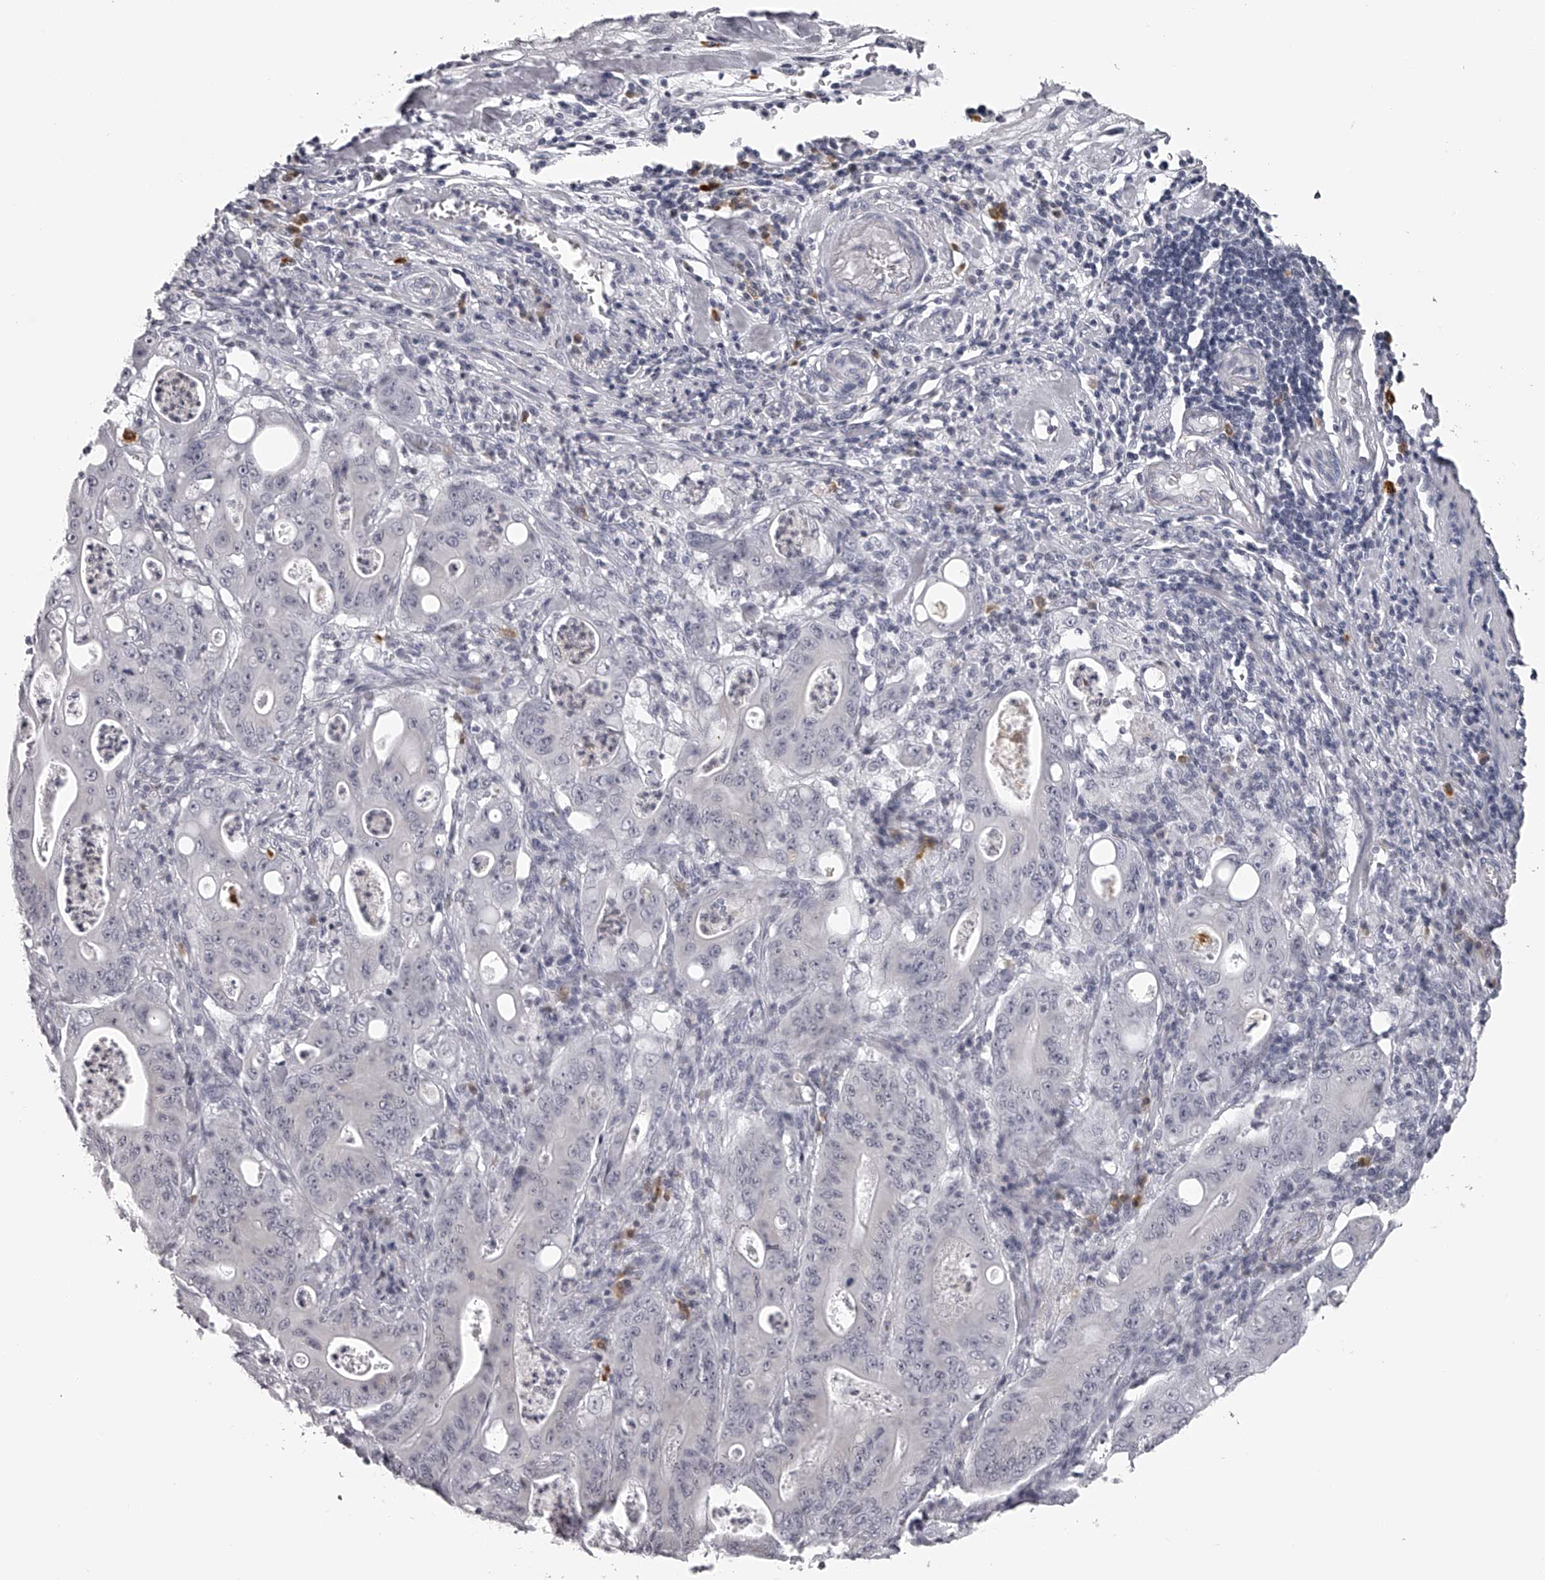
{"staining": {"intensity": "negative", "quantity": "none", "location": "none"}, "tissue": "pancreatic cancer", "cell_type": "Tumor cells", "image_type": "cancer", "snomed": [{"axis": "morphology", "description": "Normal tissue, NOS"}, {"axis": "topography", "description": "Lymph node"}], "caption": "An image of human pancreatic cancer is negative for staining in tumor cells. The staining was performed using DAB to visualize the protein expression in brown, while the nuclei were stained in blue with hematoxylin (Magnification: 20x).", "gene": "SEC11C", "patient": {"sex": "male", "age": 62}}